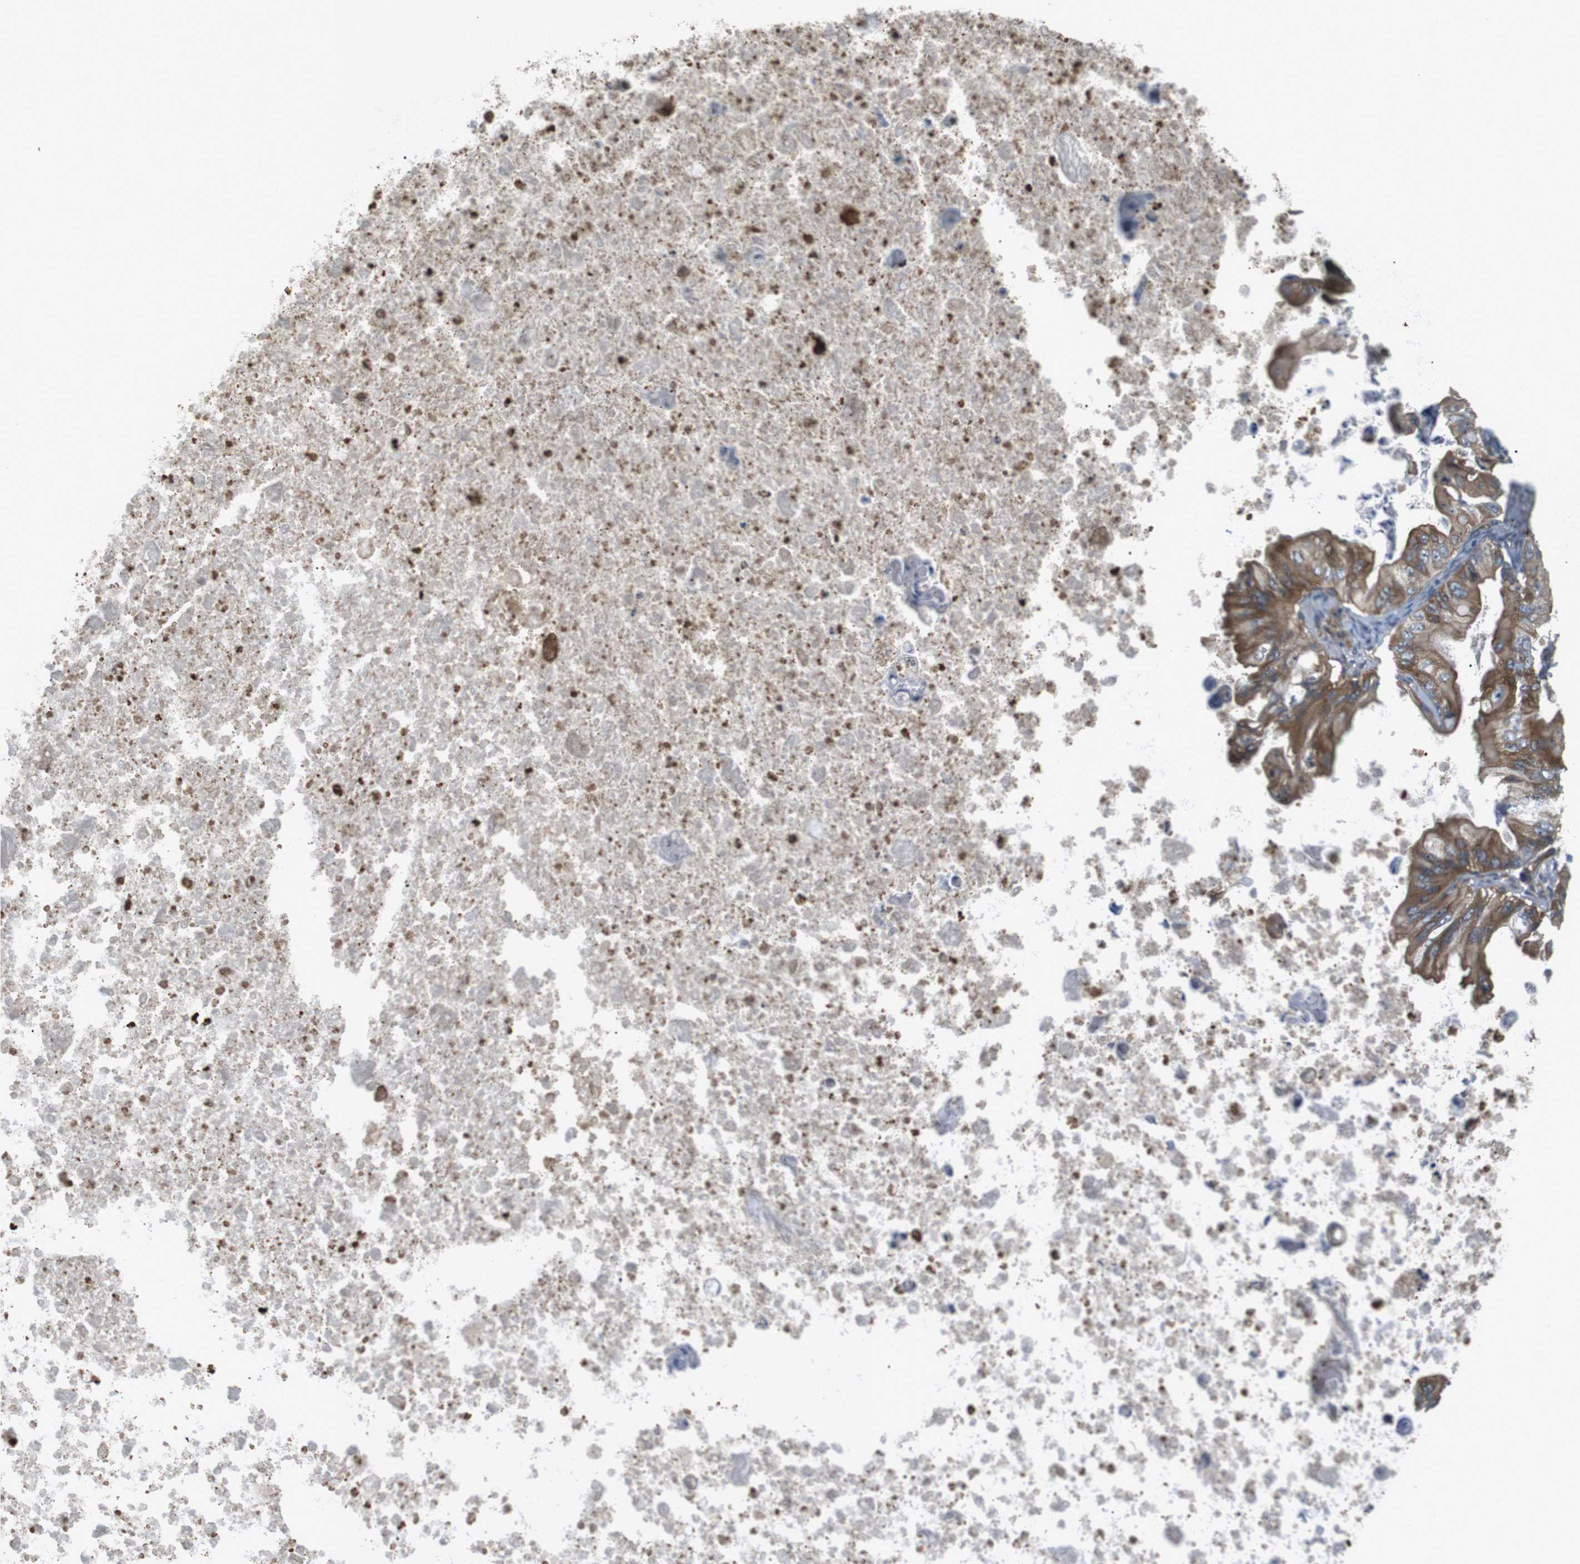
{"staining": {"intensity": "moderate", "quantity": ">75%", "location": "cytoplasmic/membranous"}, "tissue": "ovarian cancer", "cell_type": "Tumor cells", "image_type": "cancer", "snomed": [{"axis": "morphology", "description": "Cystadenocarcinoma, mucinous, NOS"}, {"axis": "topography", "description": "Ovary"}], "caption": "Immunohistochemistry staining of mucinous cystadenocarcinoma (ovarian), which demonstrates medium levels of moderate cytoplasmic/membranous positivity in about >75% of tumor cells indicating moderate cytoplasmic/membranous protein expression. The staining was performed using DAB (brown) for protein detection and nuclei were counterstained in hematoxylin (blue).", "gene": "TSC1", "patient": {"sex": "female", "age": 37}}